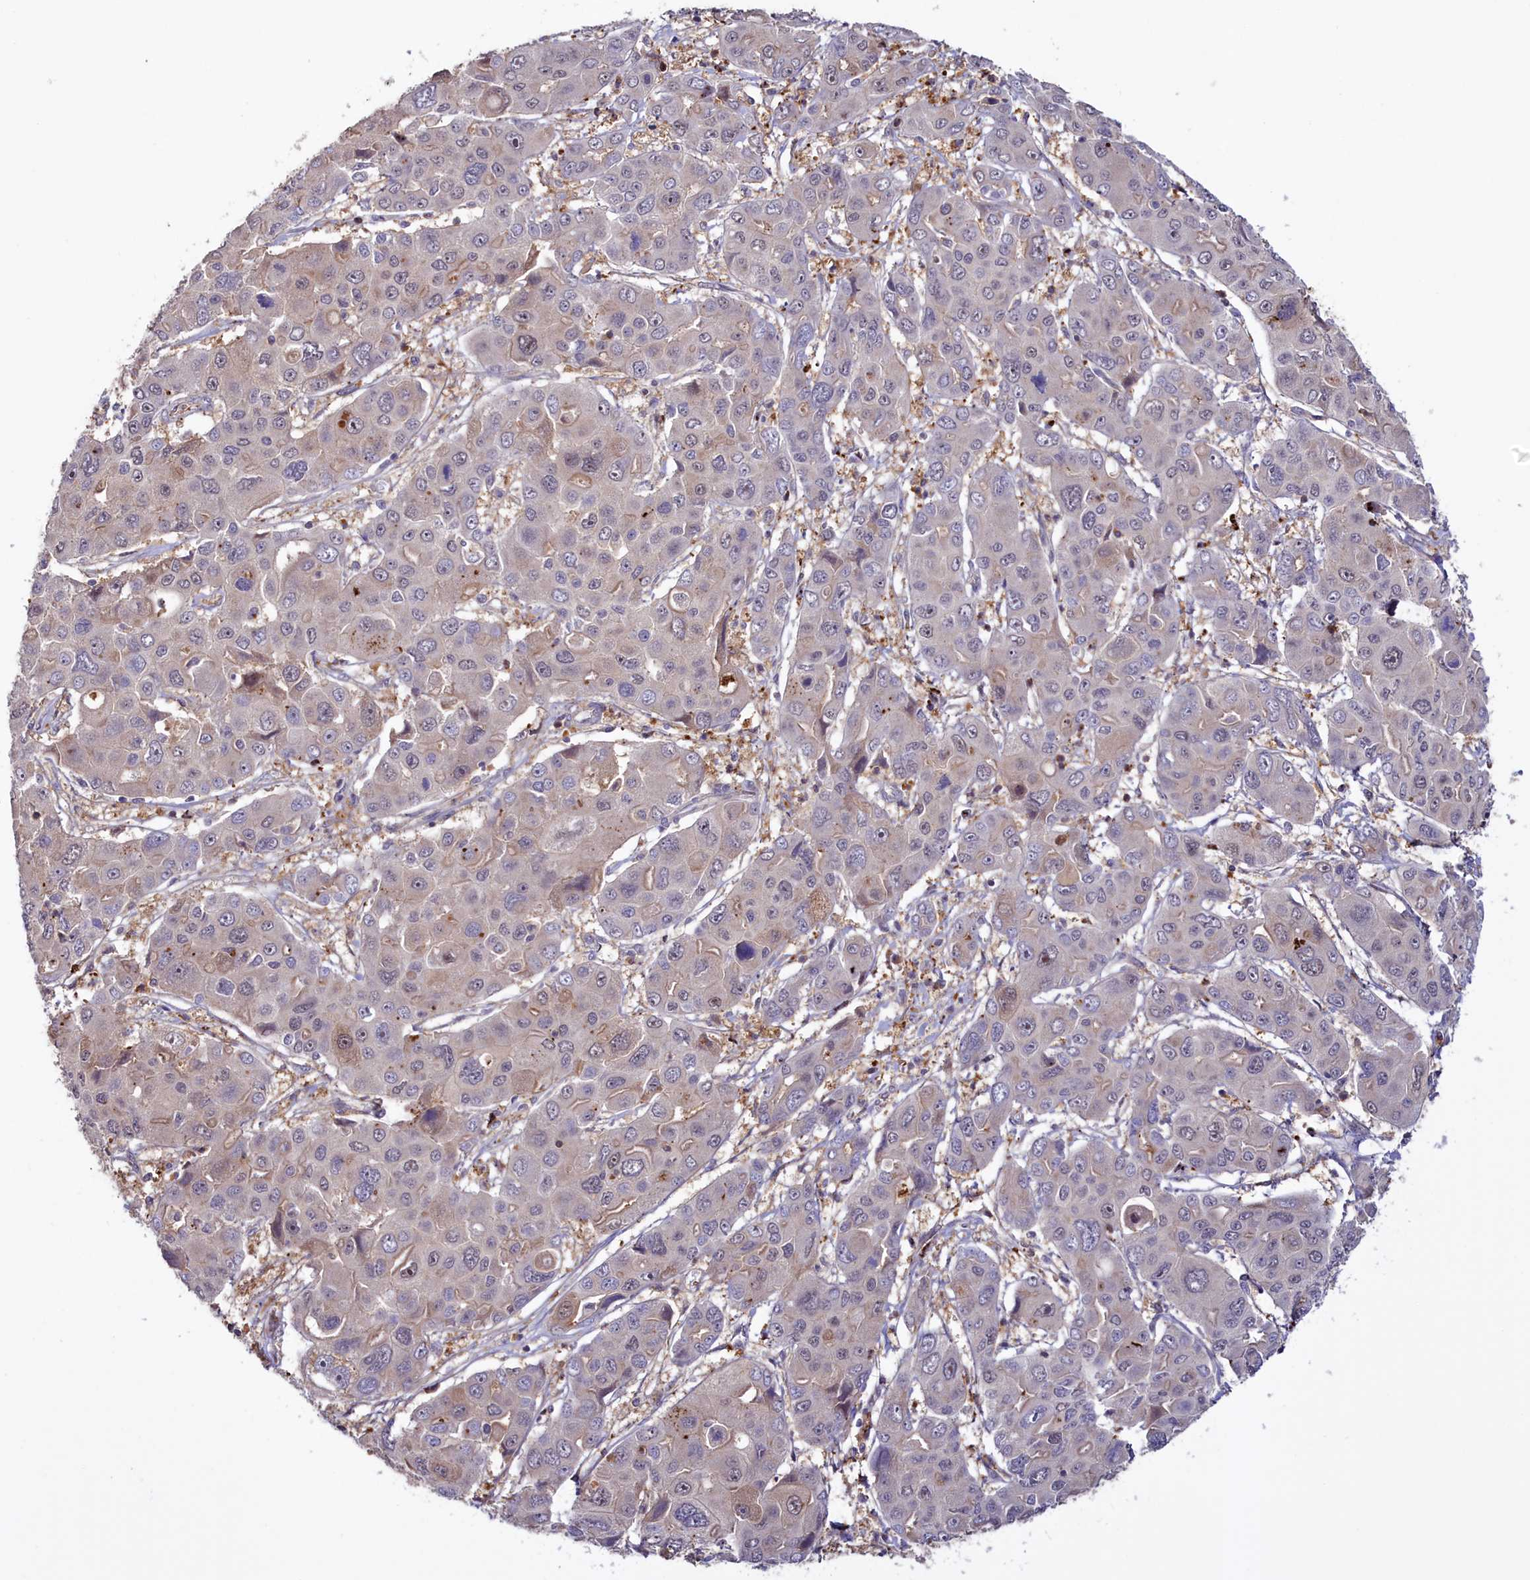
{"staining": {"intensity": "weak", "quantity": "<25%", "location": "cytoplasmic/membranous"}, "tissue": "liver cancer", "cell_type": "Tumor cells", "image_type": "cancer", "snomed": [{"axis": "morphology", "description": "Cholangiocarcinoma"}, {"axis": "topography", "description": "Liver"}], "caption": "IHC micrograph of neoplastic tissue: liver cholangiocarcinoma stained with DAB reveals no significant protein positivity in tumor cells.", "gene": "NEURL4", "patient": {"sex": "male", "age": 67}}